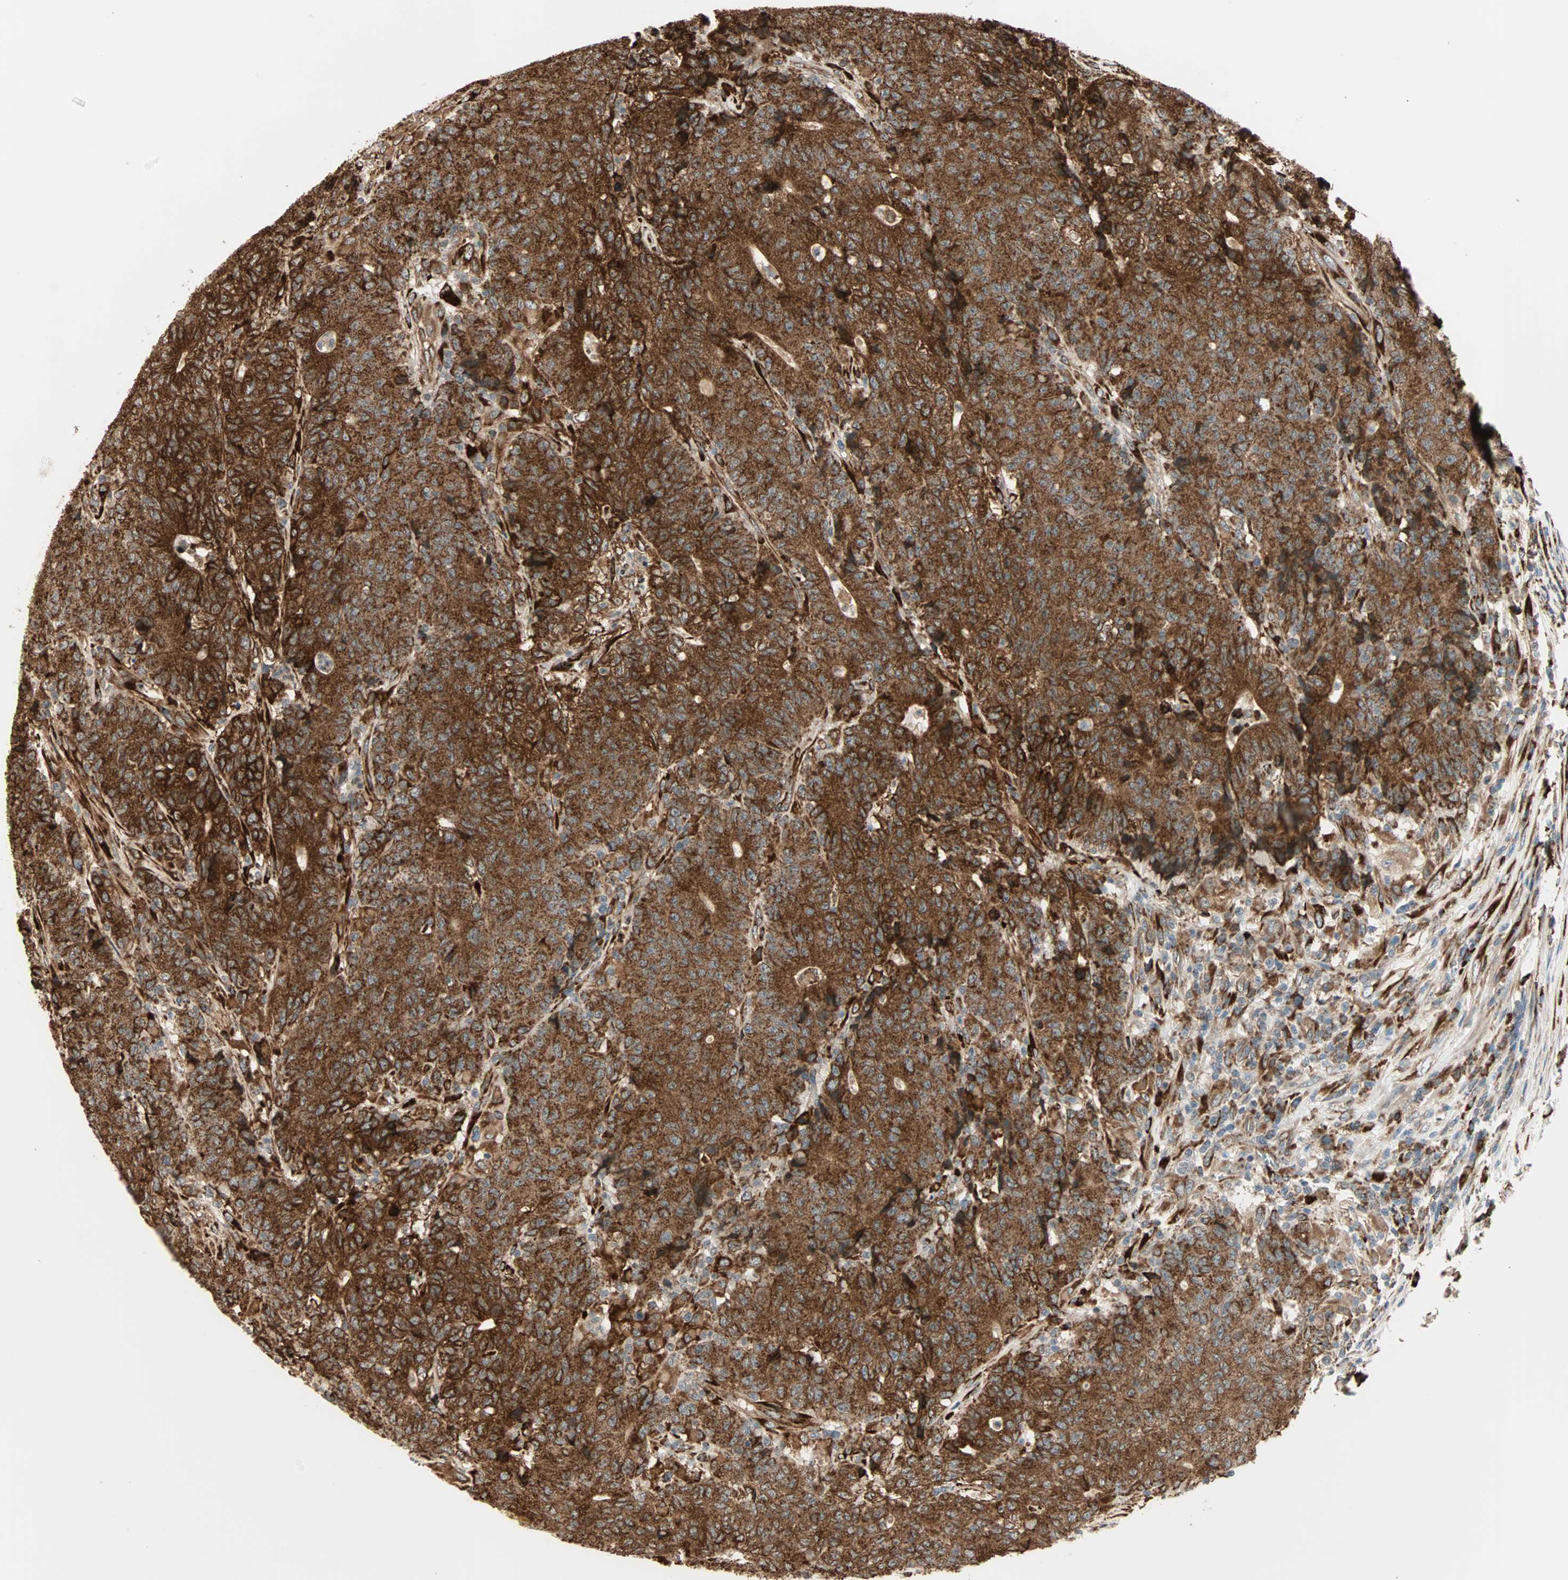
{"staining": {"intensity": "strong", "quantity": ">75%", "location": "cytoplasmic/membranous"}, "tissue": "colorectal cancer", "cell_type": "Tumor cells", "image_type": "cancer", "snomed": [{"axis": "morphology", "description": "Normal tissue, NOS"}, {"axis": "morphology", "description": "Adenocarcinoma, NOS"}, {"axis": "topography", "description": "Colon"}], "caption": "This is a micrograph of IHC staining of colorectal cancer (adenocarcinoma), which shows strong positivity in the cytoplasmic/membranous of tumor cells.", "gene": "P4HA1", "patient": {"sex": "female", "age": 75}}